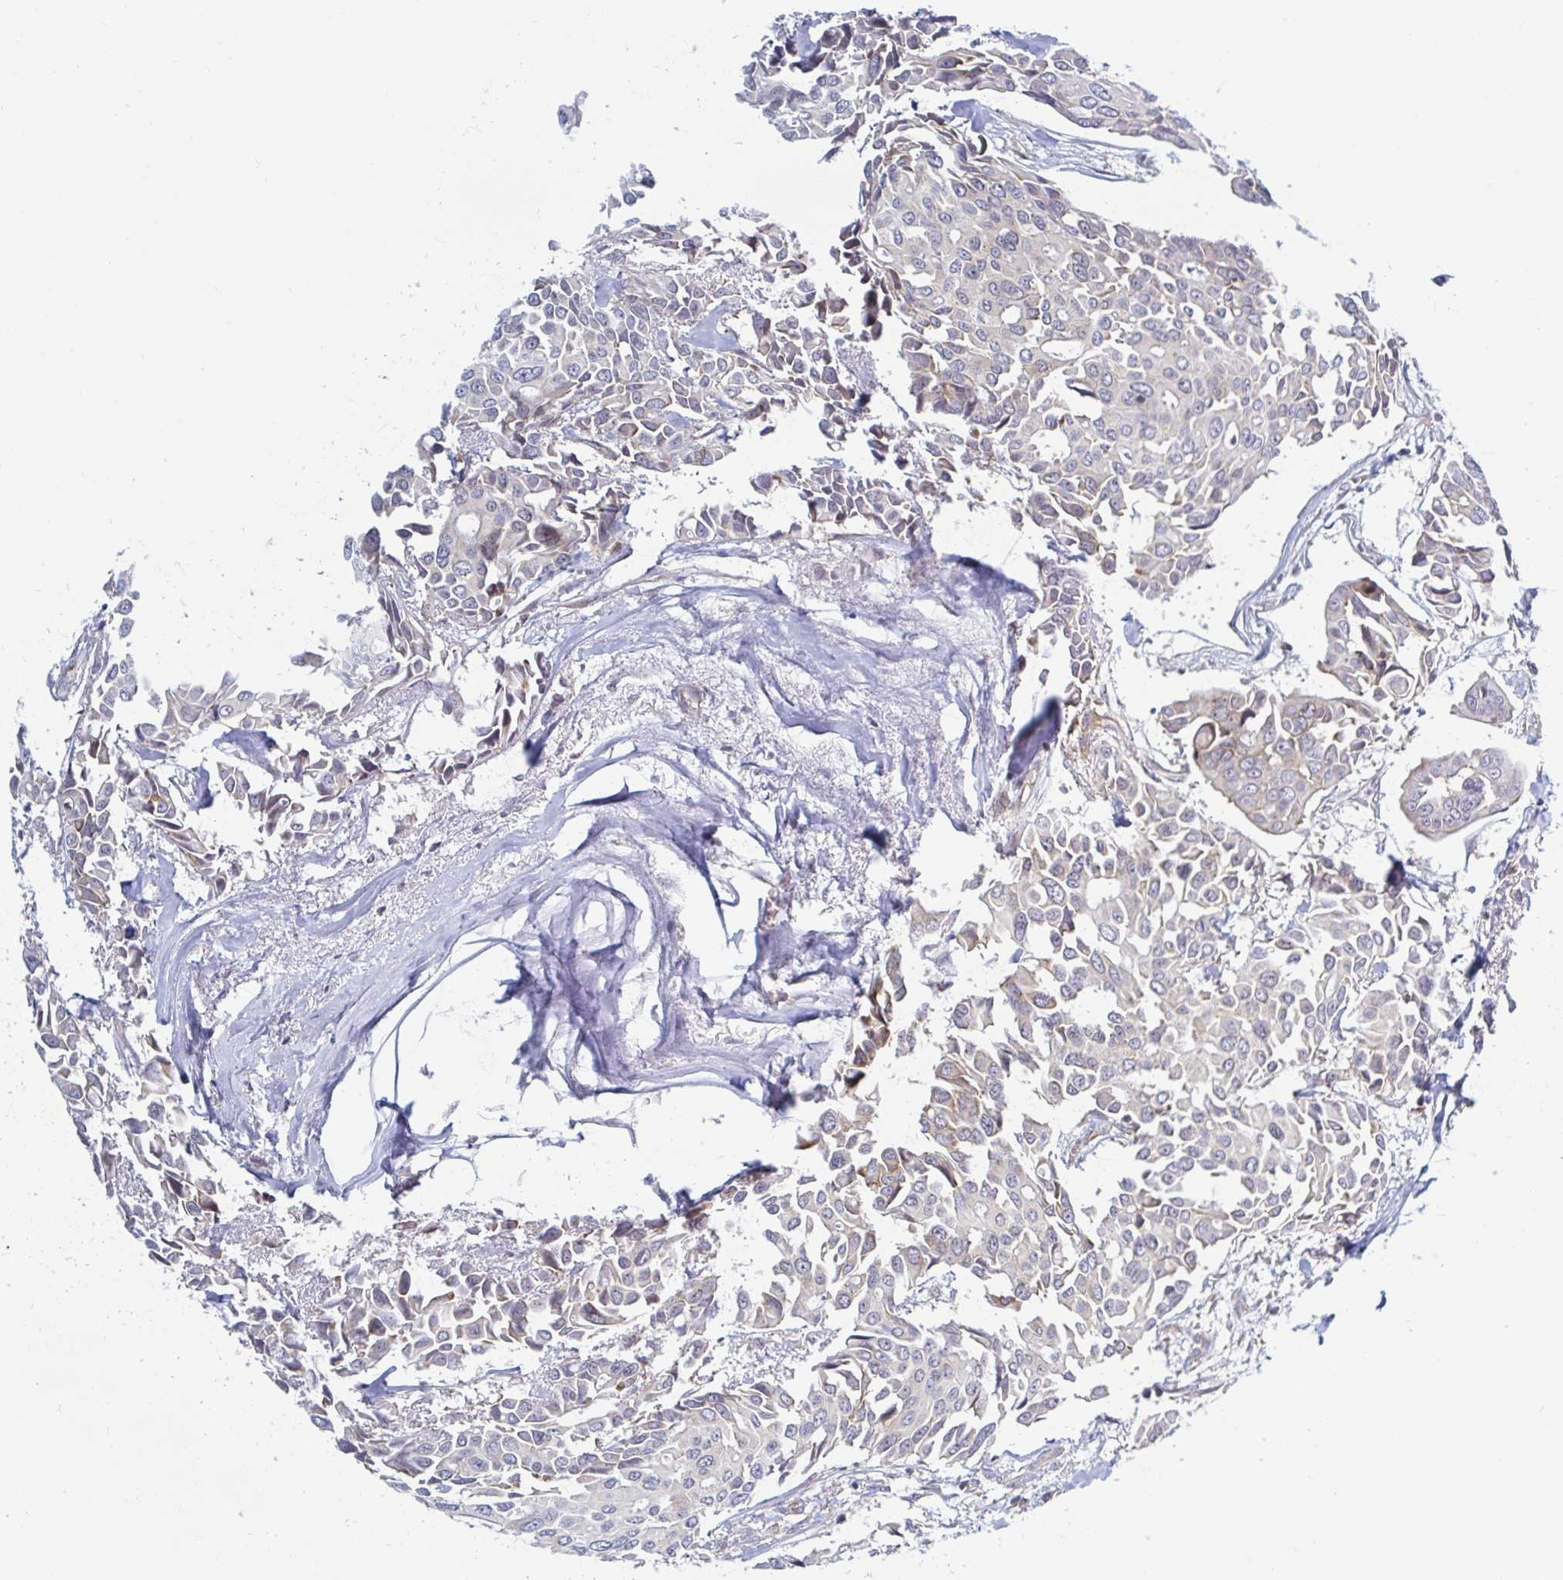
{"staining": {"intensity": "negative", "quantity": "none", "location": "none"}, "tissue": "breast cancer", "cell_type": "Tumor cells", "image_type": "cancer", "snomed": [{"axis": "morphology", "description": "Duct carcinoma"}, {"axis": "topography", "description": "Breast"}], "caption": "An image of infiltrating ductal carcinoma (breast) stained for a protein displays no brown staining in tumor cells. (DAB immunohistochemistry (IHC) visualized using brightfield microscopy, high magnification).", "gene": "LARP1", "patient": {"sex": "female", "age": 54}}